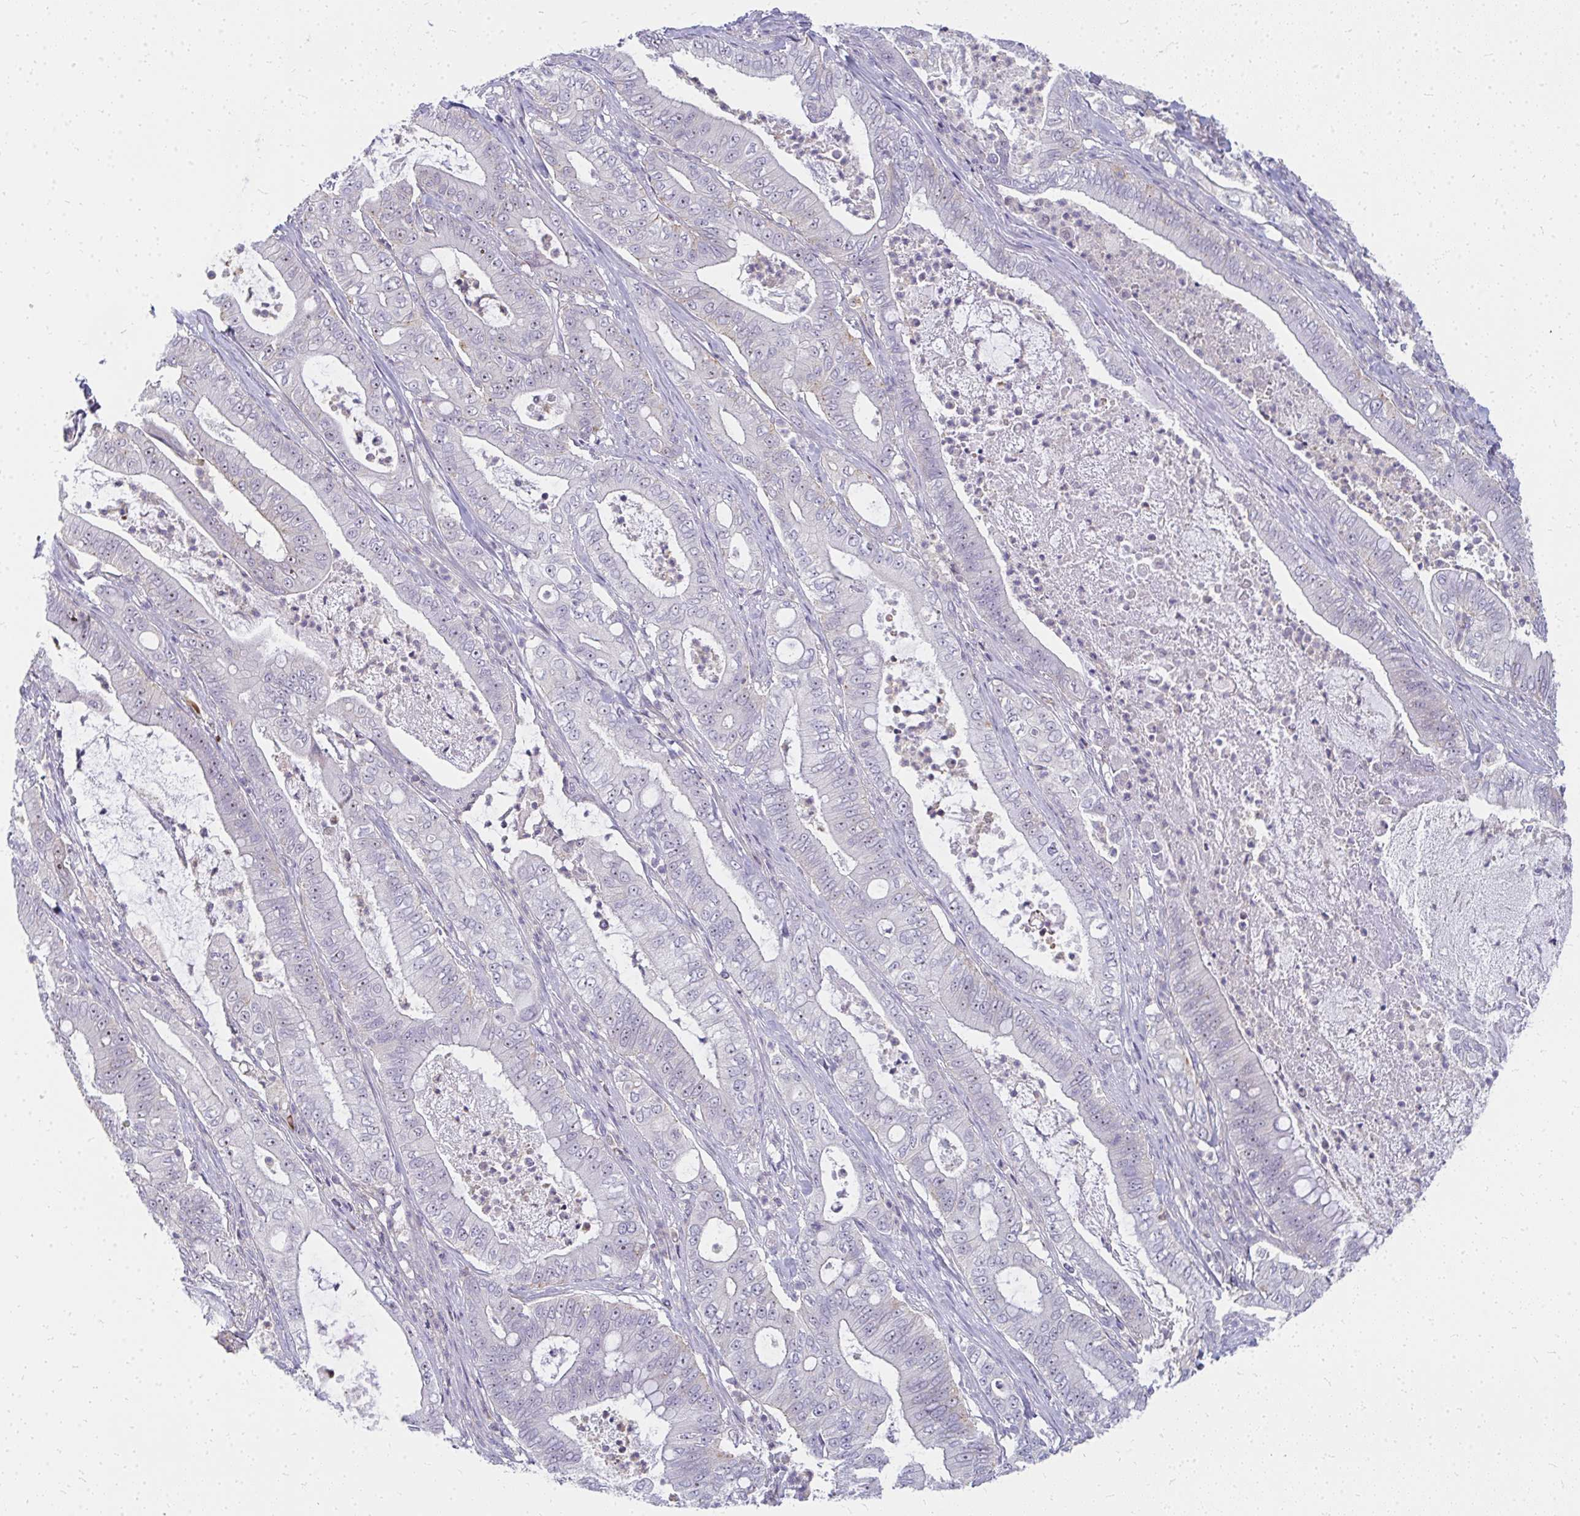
{"staining": {"intensity": "weak", "quantity": "<25%", "location": "nuclear"}, "tissue": "pancreatic cancer", "cell_type": "Tumor cells", "image_type": "cancer", "snomed": [{"axis": "morphology", "description": "Adenocarcinoma, NOS"}, {"axis": "topography", "description": "Pancreas"}], "caption": "DAB immunohistochemical staining of human pancreatic cancer demonstrates no significant staining in tumor cells.", "gene": "FAM9A", "patient": {"sex": "male", "age": 71}}